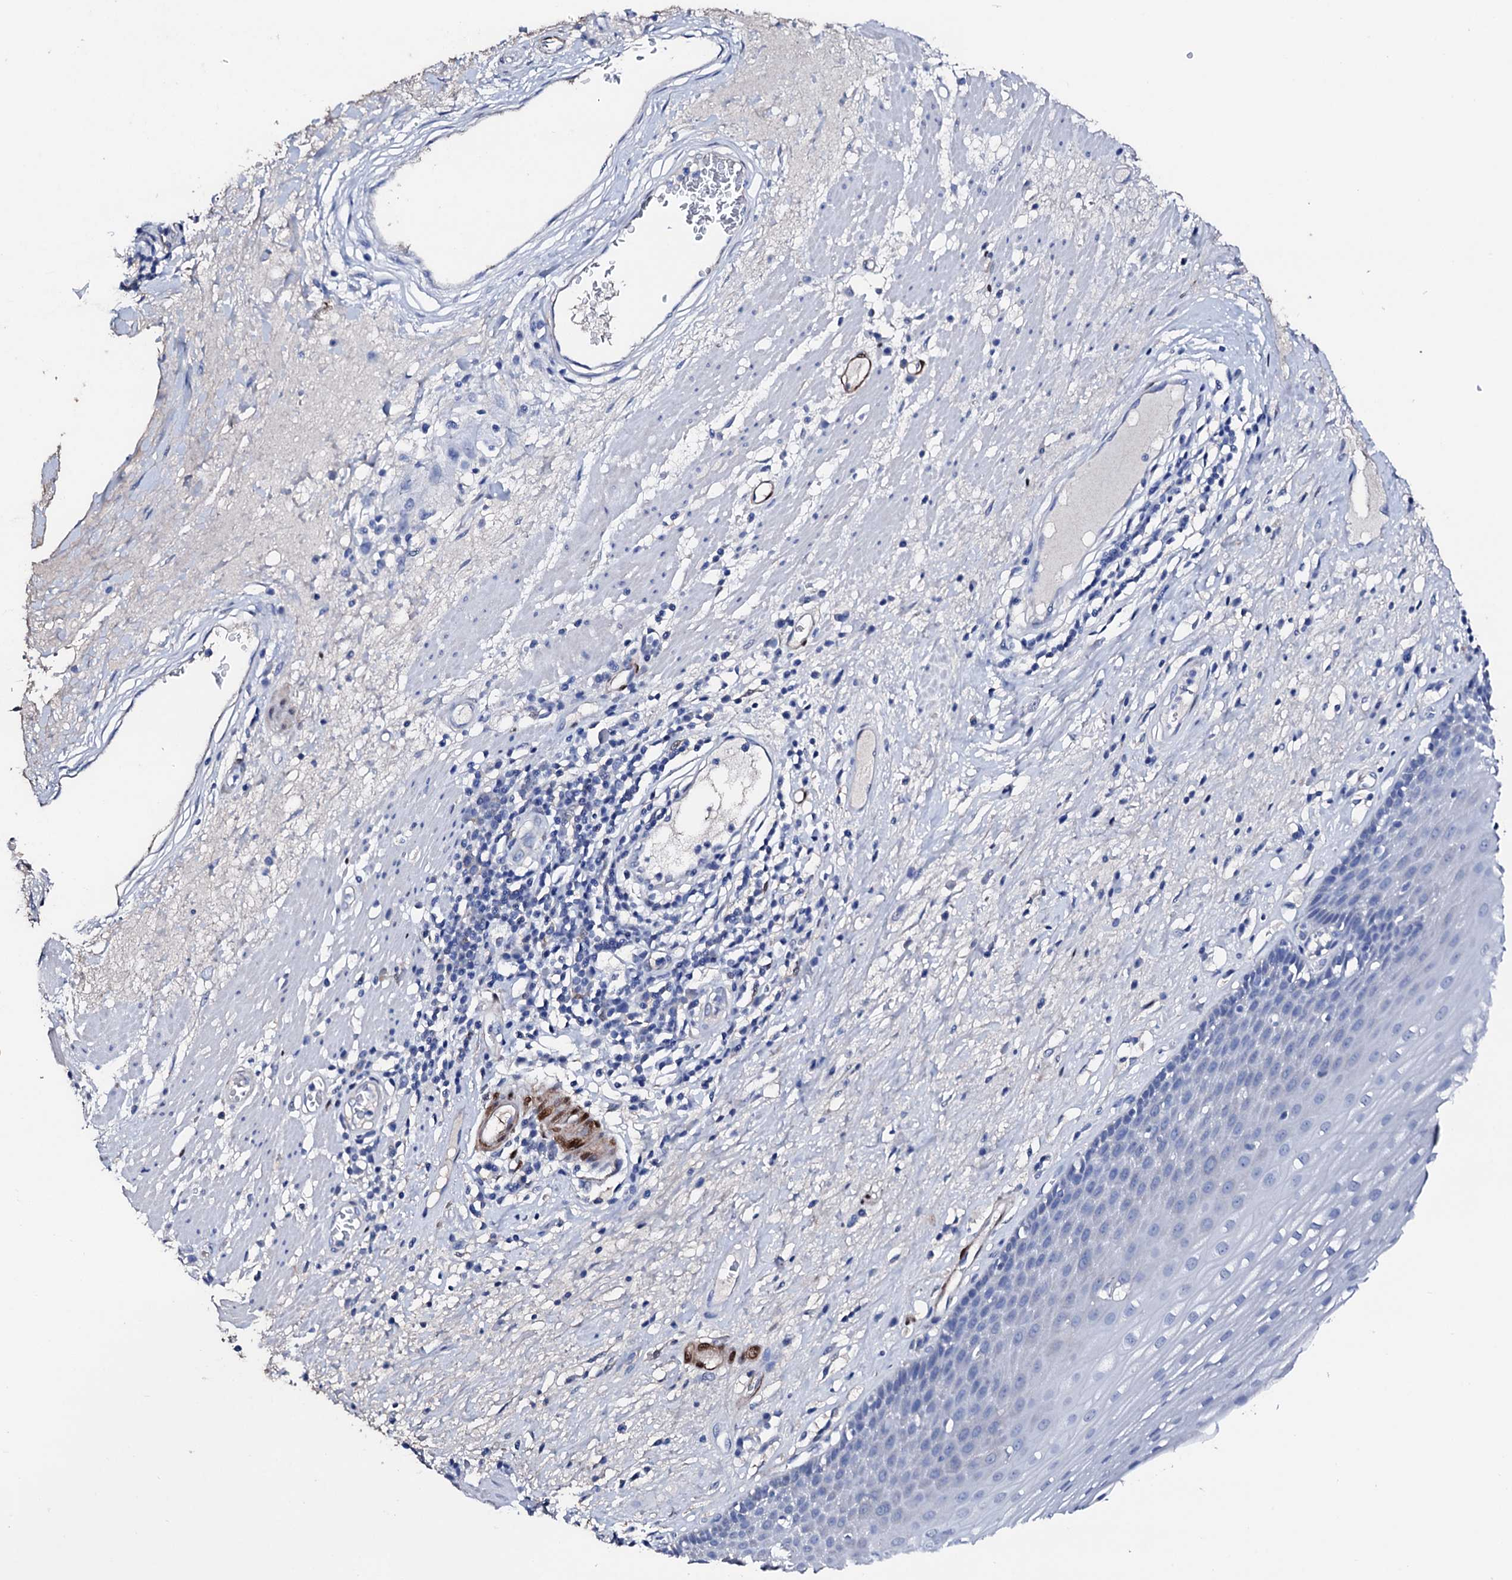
{"staining": {"intensity": "negative", "quantity": "none", "location": "none"}, "tissue": "esophagus", "cell_type": "Squamous epithelial cells", "image_type": "normal", "snomed": [{"axis": "morphology", "description": "Normal tissue, NOS"}, {"axis": "topography", "description": "Esophagus"}], "caption": "High magnification brightfield microscopy of benign esophagus stained with DAB (brown) and counterstained with hematoxylin (blue): squamous epithelial cells show no significant expression. (Stains: DAB (3,3'-diaminobenzidine) immunohistochemistry (IHC) with hematoxylin counter stain, Microscopy: brightfield microscopy at high magnification).", "gene": "NRIP2", "patient": {"sex": "male", "age": 62}}